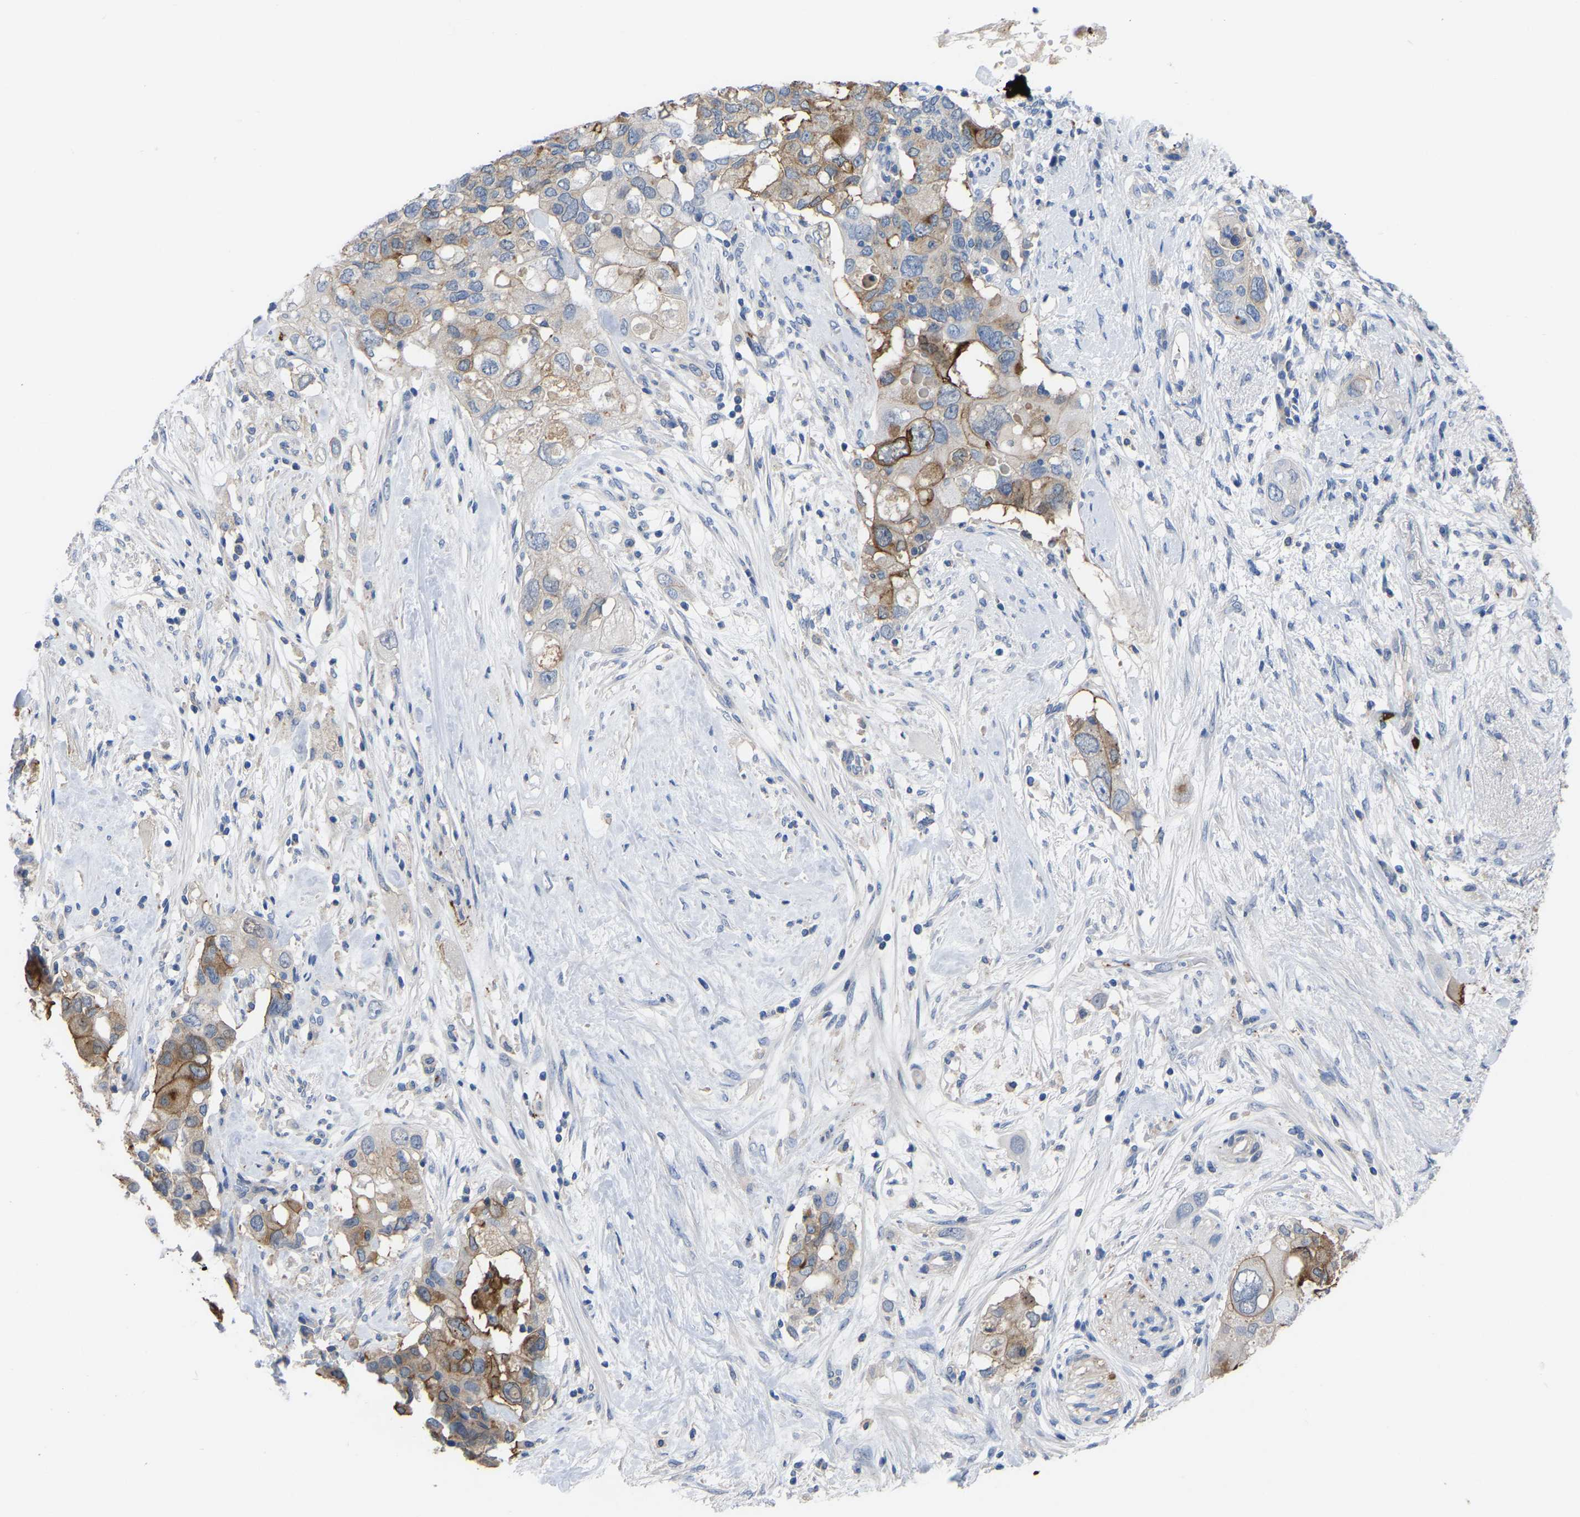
{"staining": {"intensity": "moderate", "quantity": "25%-75%", "location": "cytoplasmic/membranous"}, "tissue": "pancreatic cancer", "cell_type": "Tumor cells", "image_type": "cancer", "snomed": [{"axis": "morphology", "description": "Adenocarcinoma, NOS"}, {"axis": "topography", "description": "Pancreas"}], "caption": "The immunohistochemical stain shows moderate cytoplasmic/membranous positivity in tumor cells of pancreatic cancer (adenocarcinoma) tissue. (Stains: DAB in brown, nuclei in blue, Microscopy: brightfield microscopy at high magnification).", "gene": "ZNF449", "patient": {"sex": "female", "age": 56}}